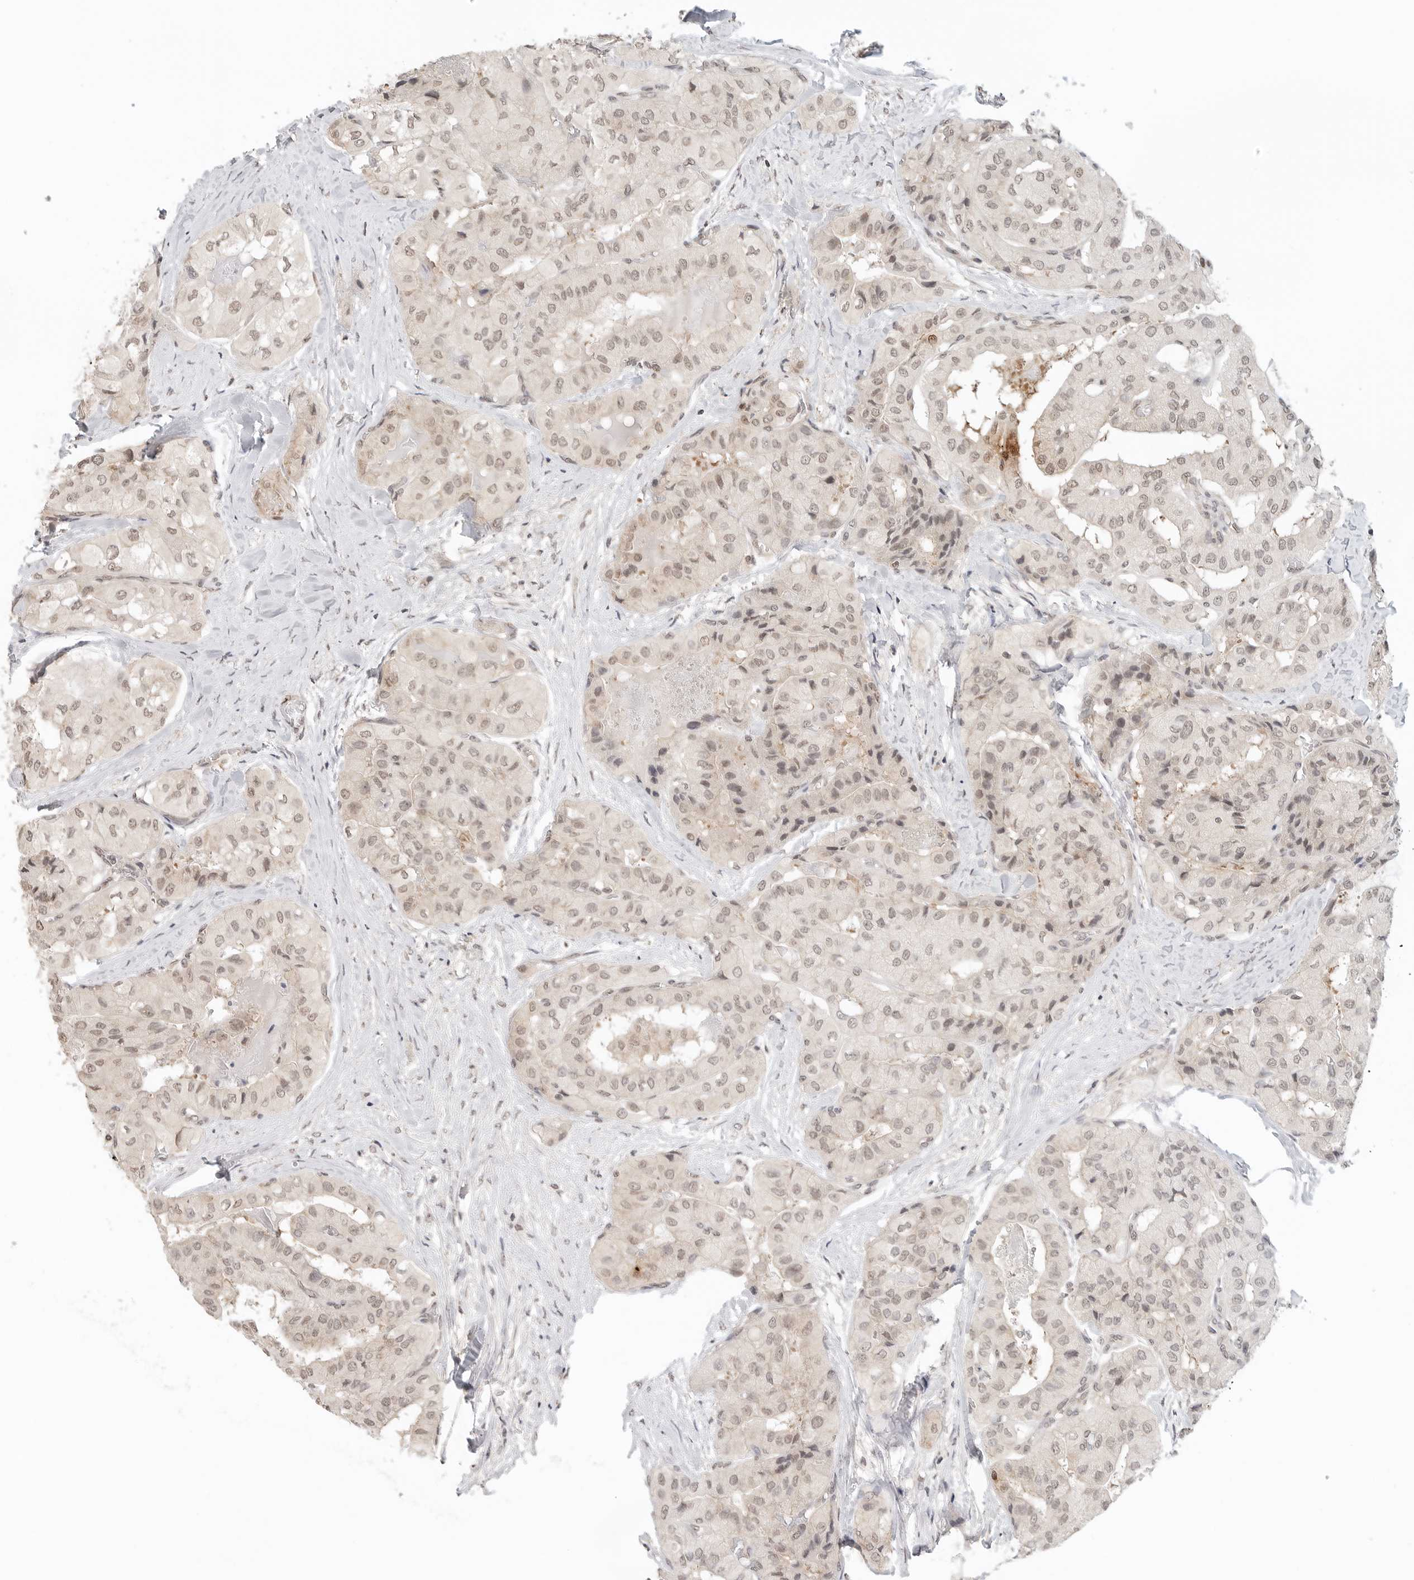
{"staining": {"intensity": "weak", "quantity": ">75%", "location": "nuclear"}, "tissue": "thyroid cancer", "cell_type": "Tumor cells", "image_type": "cancer", "snomed": [{"axis": "morphology", "description": "Papillary adenocarcinoma, NOS"}, {"axis": "topography", "description": "Thyroid gland"}], "caption": "Thyroid cancer was stained to show a protein in brown. There is low levels of weak nuclear positivity in about >75% of tumor cells.", "gene": "METAP1", "patient": {"sex": "female", "age": 59}}